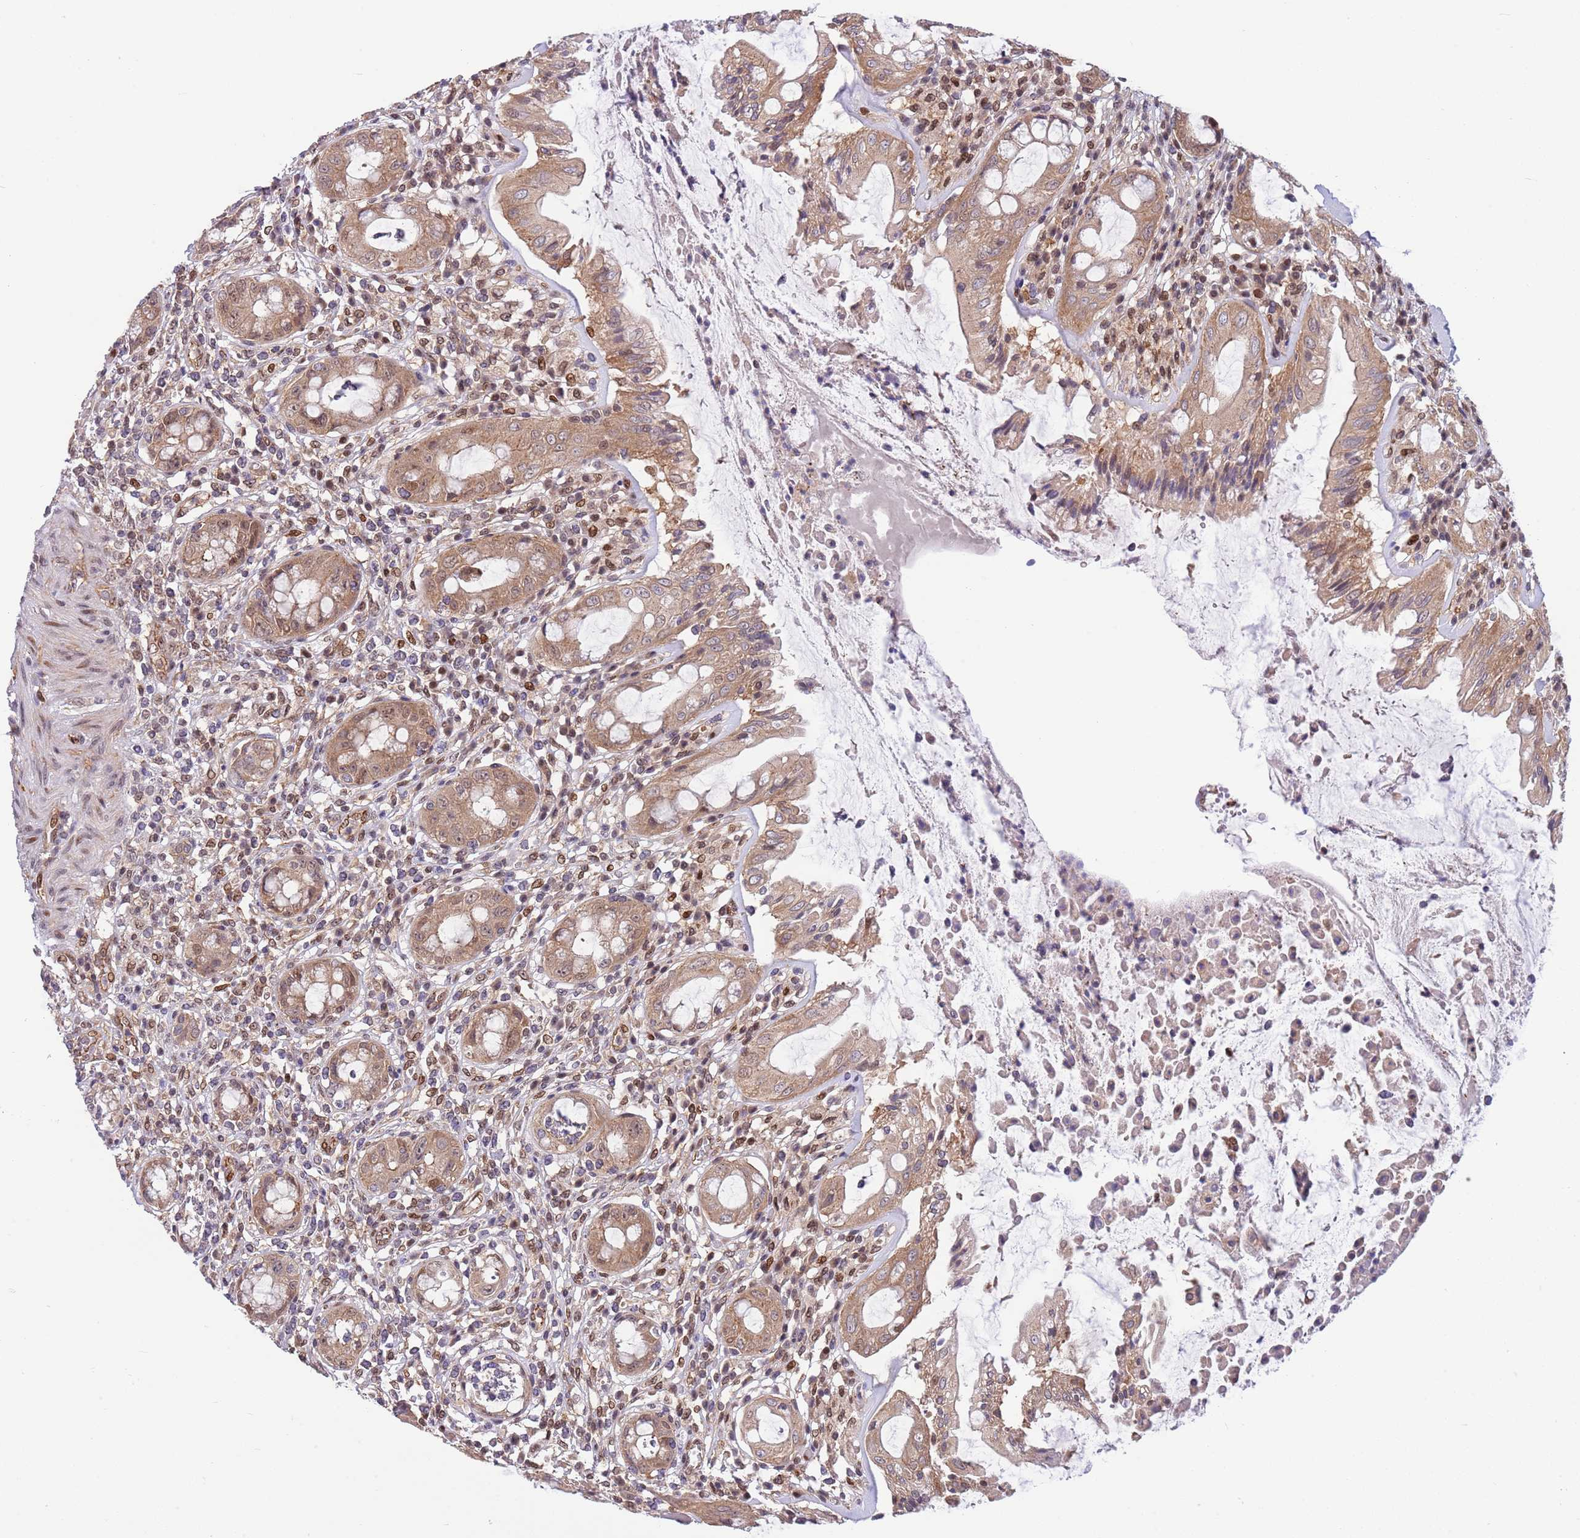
{"staining": {"intensity": "moderate", "quantity": ">75%", "location": "cytoplasmic/membranous"}, "tissue": "rectum", "cell_type": "Glandular cells", "image_type": "normal", "snomed": [{"axis": "morphology", "description": "Normal tissue, NOS"}, {"axis": "topography", "description": "Rectum"}], "caption": "A histopathology image showing moderate cytoplasmic/membranous positivity in approximately >75% of glandular cells in normal rectum, as visualized by brown immunohistochemical staining.", "gene": "TBX10", "patient": {"sex": "female", "age": 57}}